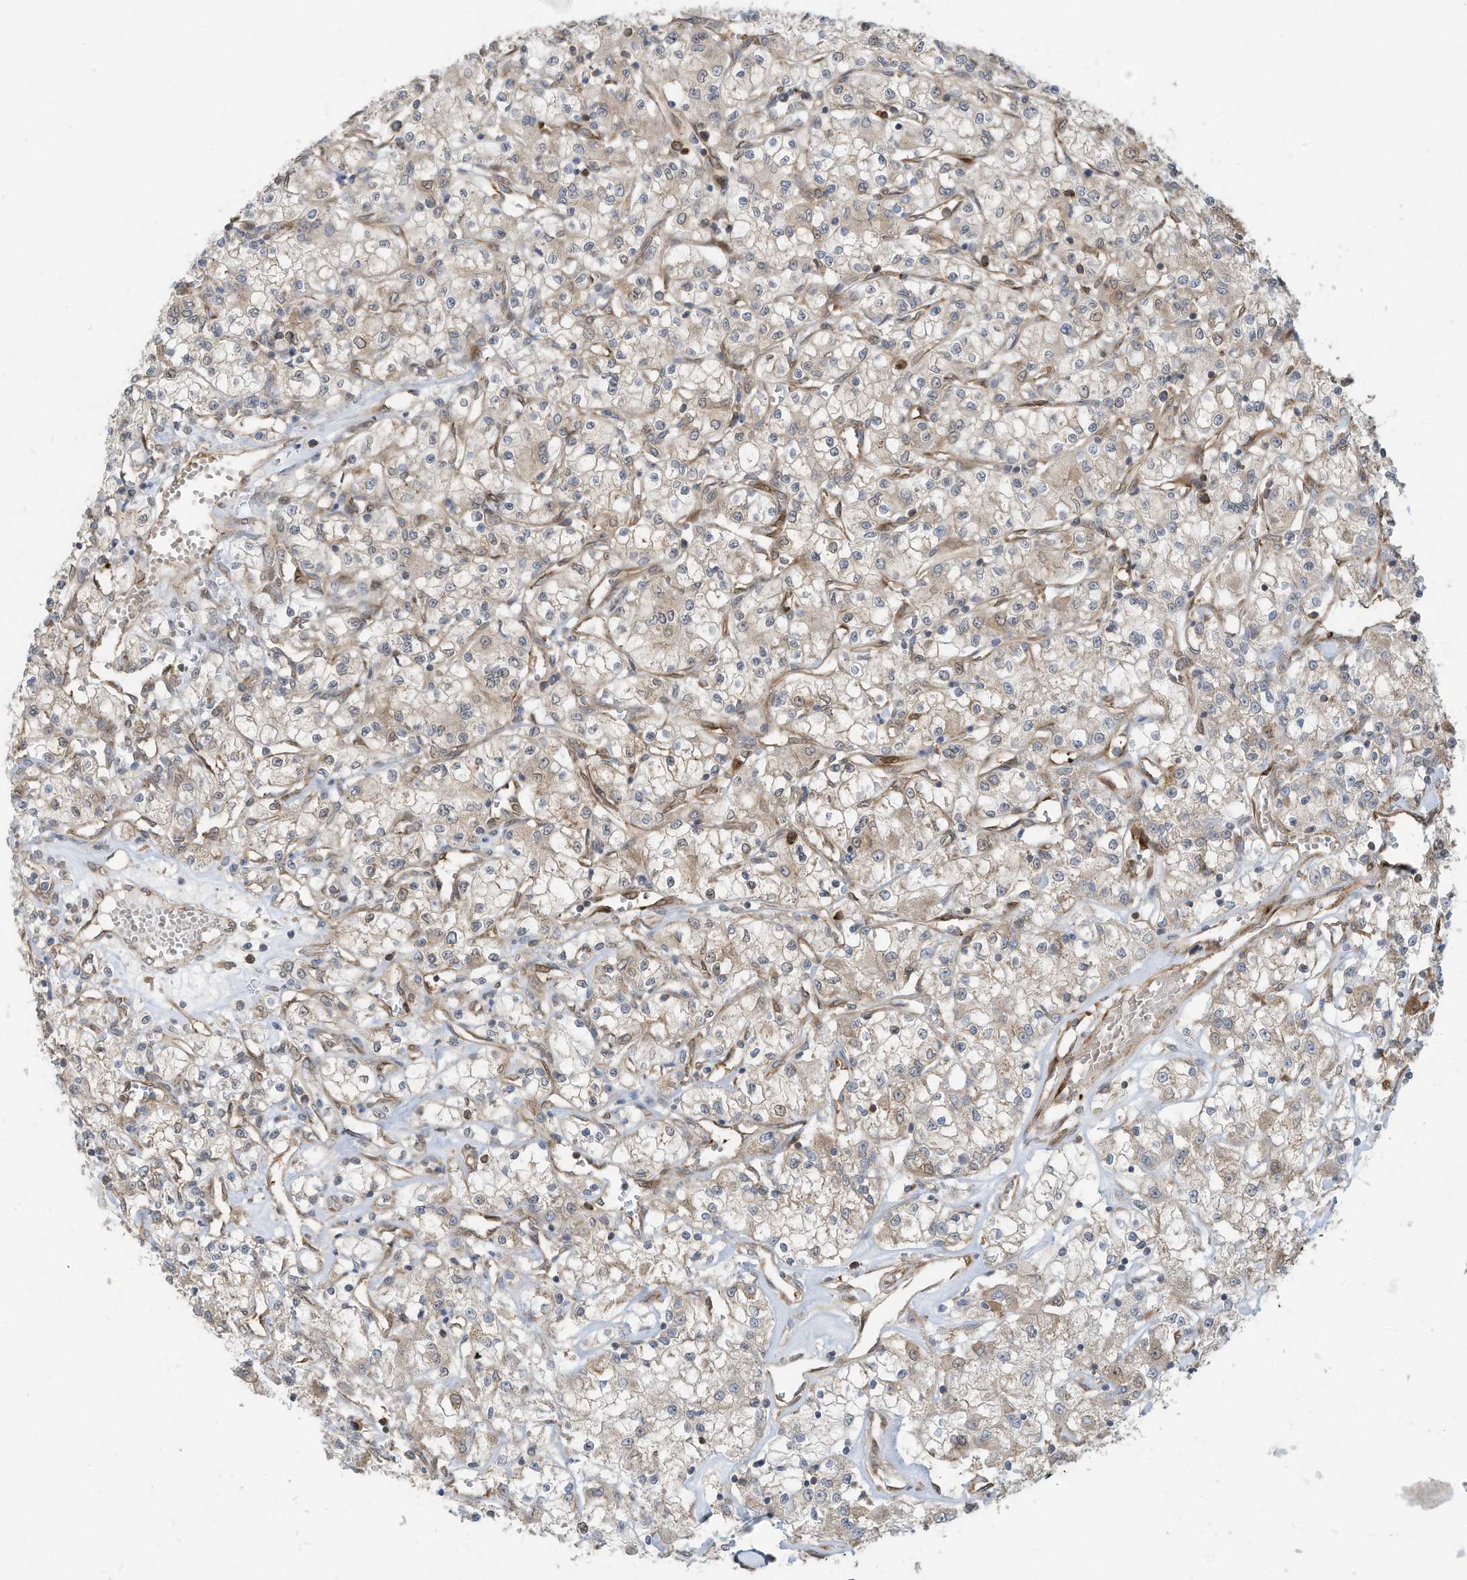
{"staining": {"intensity": "weak", "quantity": "<25%", "location": "cytoplasmic/membranous"}, "tissue": "renal cancer", "cell_type": "Tumor cells", "image_type": "cancer", "snomed": [{"axis": "morphology", "description": "Adenocarcinoma, NOS"}, {"axis": "topography", "description": "Kidney"}], "caption": "Histopathology image shows no protein expression in tumor cells of renal cancer tissue. The staining is performed using DAB brown chromogen with nuclei counter-stained in using hematoxylin.", "gene": "USE1", "patient": {"sex": "female", "age": 59}}